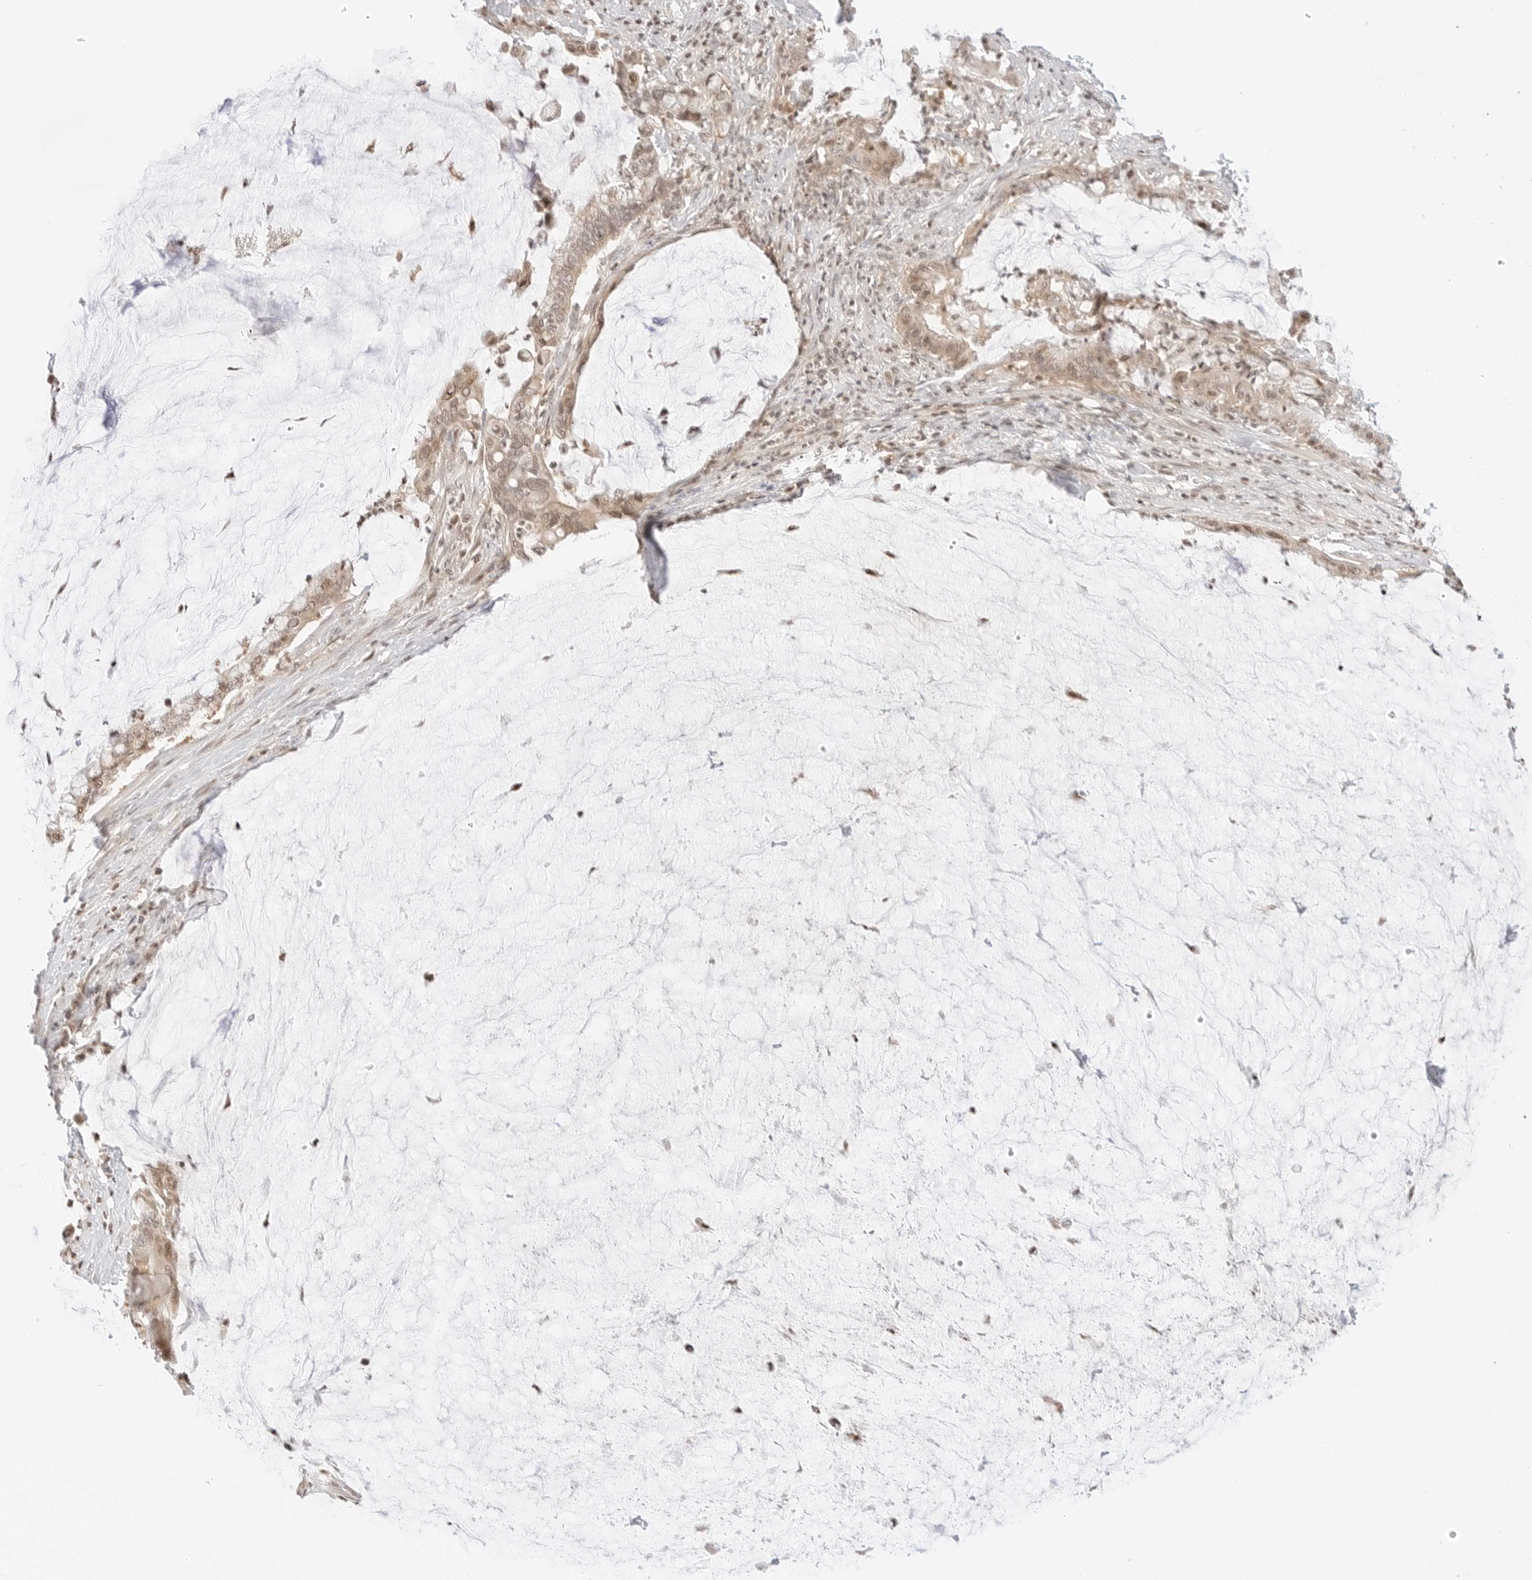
{"staining": {"intensity": "weak", "quantity": ">75%", "location": "cytoplasmic/membranous,nuclear"}, "tissue": "pancreatic cancer", "cell_type": "Tumor cells", "image_type": "cancer", "snomed": [{"axis": "morphology", "description": "Adenocarcinoma, NOS"}, {"axis": "topography", "description": "Pancreas"}], "caption": "Immunohistochemistry (DAB) staining of human adenocarcinoma (pancreatic) displays weak cytoplasmic/membranous and nuclear protein staining in about >75% of tumor cells.", "gene": "RPS6KL1", "patient": {"sex": "male", "age": 41}}